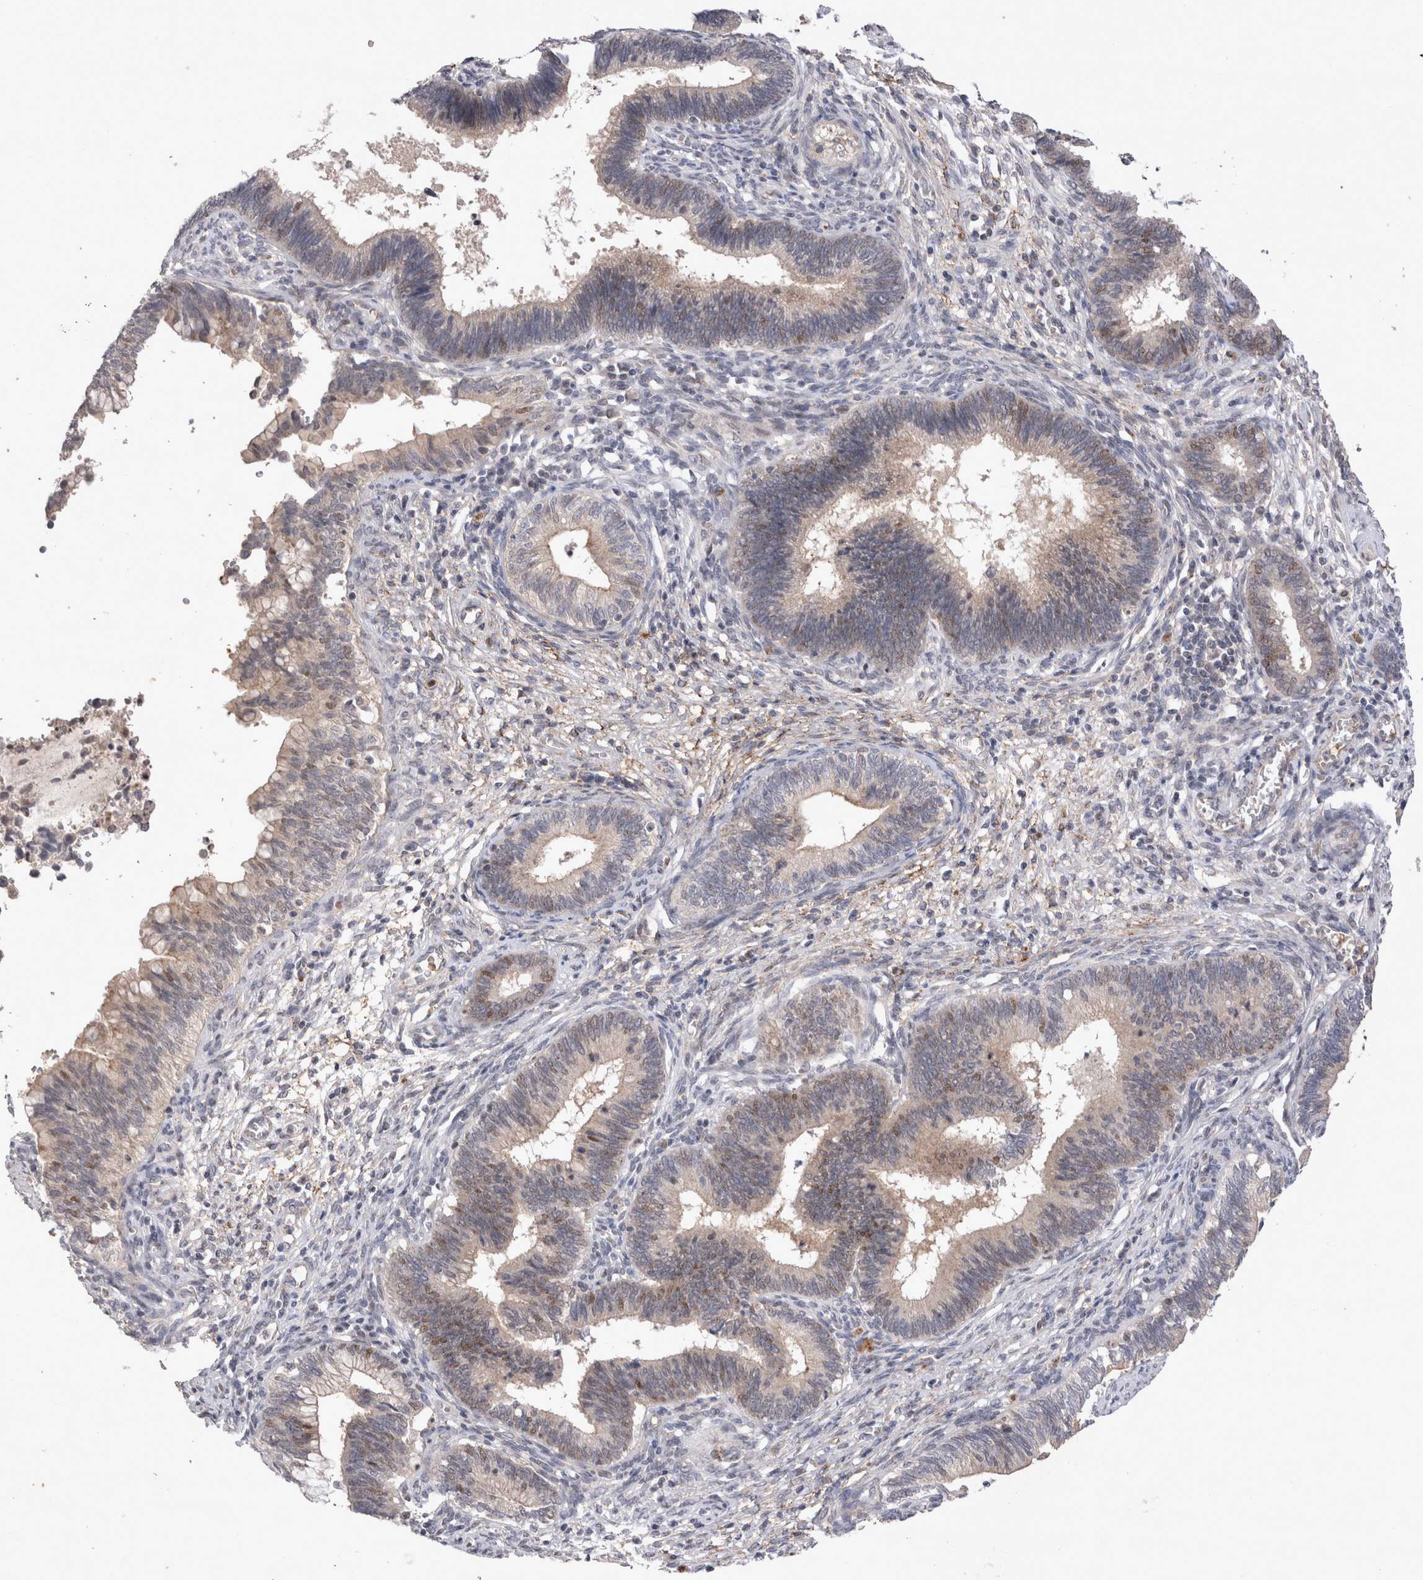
{"staining": {"intensity": "moderate", "quantity": "<25%", "location": "nuclear"}, "tissue": "cervical cancer", "cell_type": "Tumor cells", "image_type": "cancer", "snomed": [{"axis": "morphology", "description": "Adenocarcinoma, NOS"}, {"axis": "topography", "description": "Cervix"}], "caption": "Immunohistochemistry of cervical cancer (adenocarcinoma) reveals low levels of moderate nuclear positivity in approximately <25% of tumor cells.", "gene": "STK11", "patient": {"sex": "female", "age": 44}}